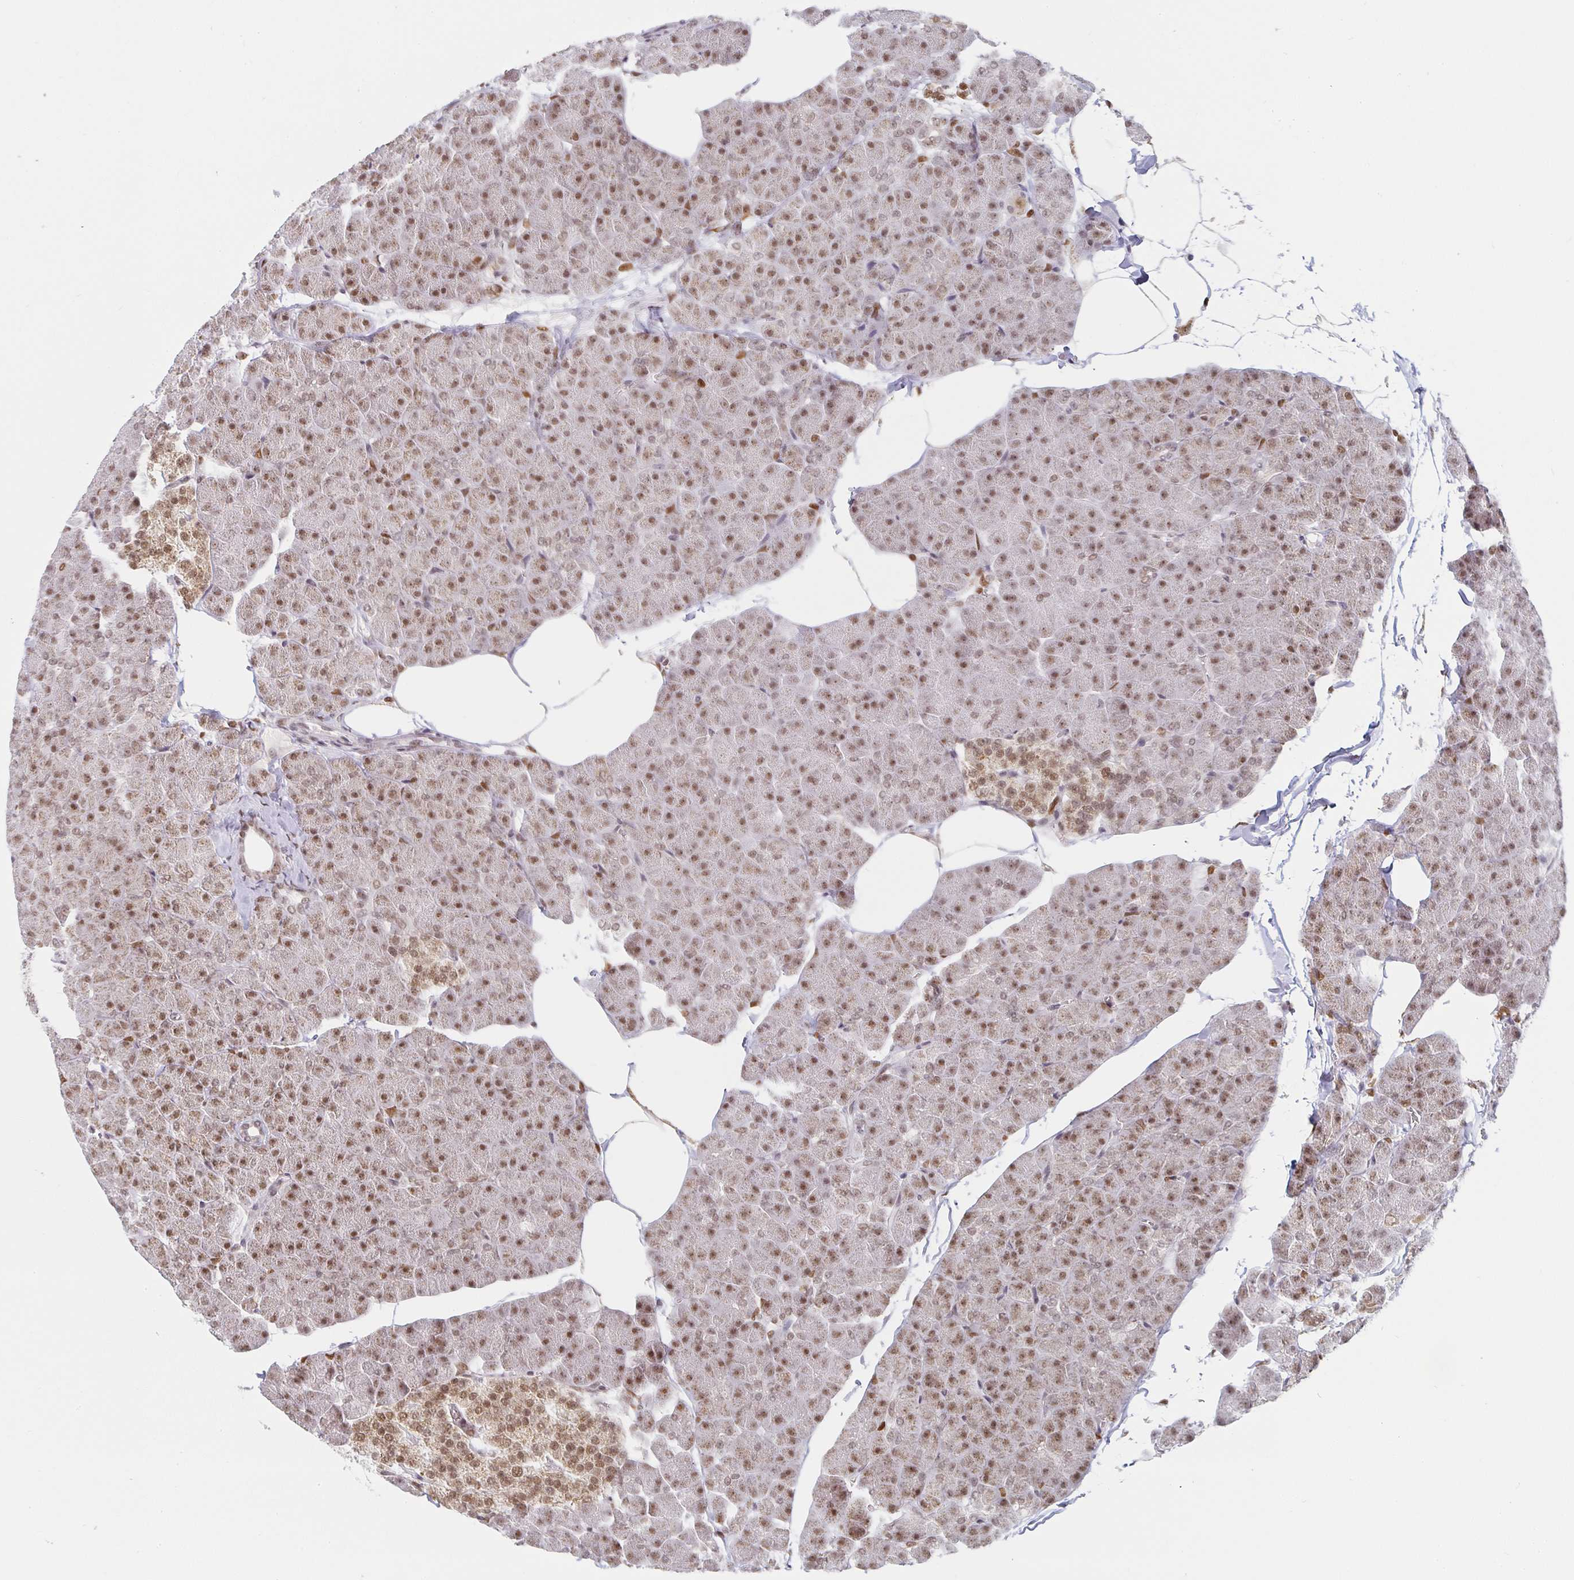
{"staining": {"intensity": "moderate", "quantity": ">75%", "location": "nuclear"}, "tissue": "pancreas", "cell_type": "Exocrine glandular cells", "image_type": "normal", "snomed": [{"axis": "morphology", "description": "Normal tissue, NOS"}, {"axis": "topography", "description": "Pancreas"}], "caption": "Approximately >75% of exocrine glandular cells in unremarkable human pancreas display moderate nuclear protein staining as visualized by brown immunohistochemical staining.", "gene": "SMARCA2", "patient": {"sex": "male", "age": 35}}